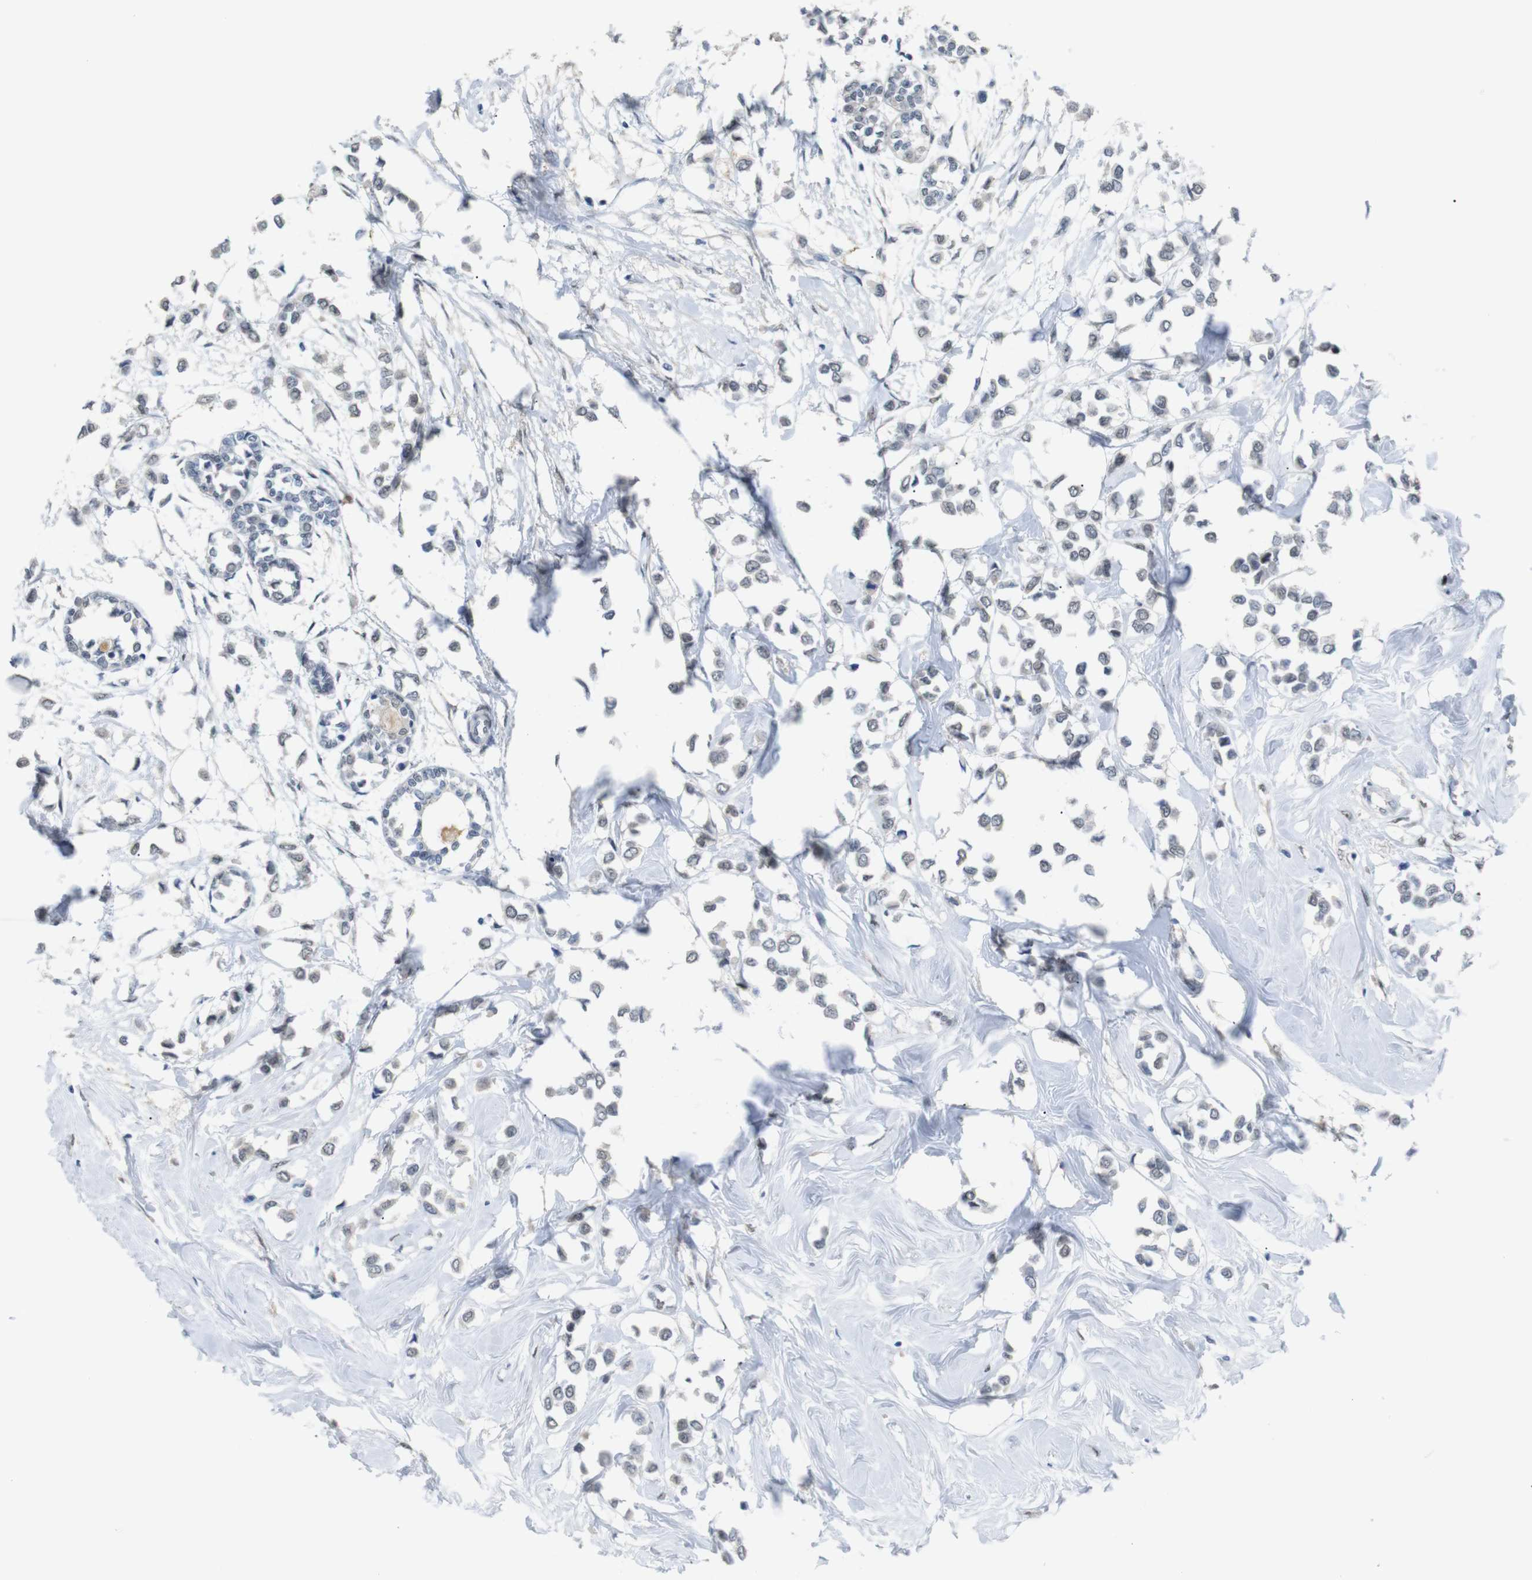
{"staining": {"intensity": "negative", "quantity": "none", "location": "none"}, "tissue": "breast cancer", "cell_type": "Tumor cells", "image_type": "cancer", "snomed": [{"axis": "morphology", "description": "Lobular carcinoma"}, {"axis": "topography", "description": "Breast"}], "caption": "This is a histopathology image of IHC staining of breast cancer (lobular carcinoma), which shows no staining in tumor cells.", "gene": "GPR158", "patient": {"sex": "female", "age": 51}}